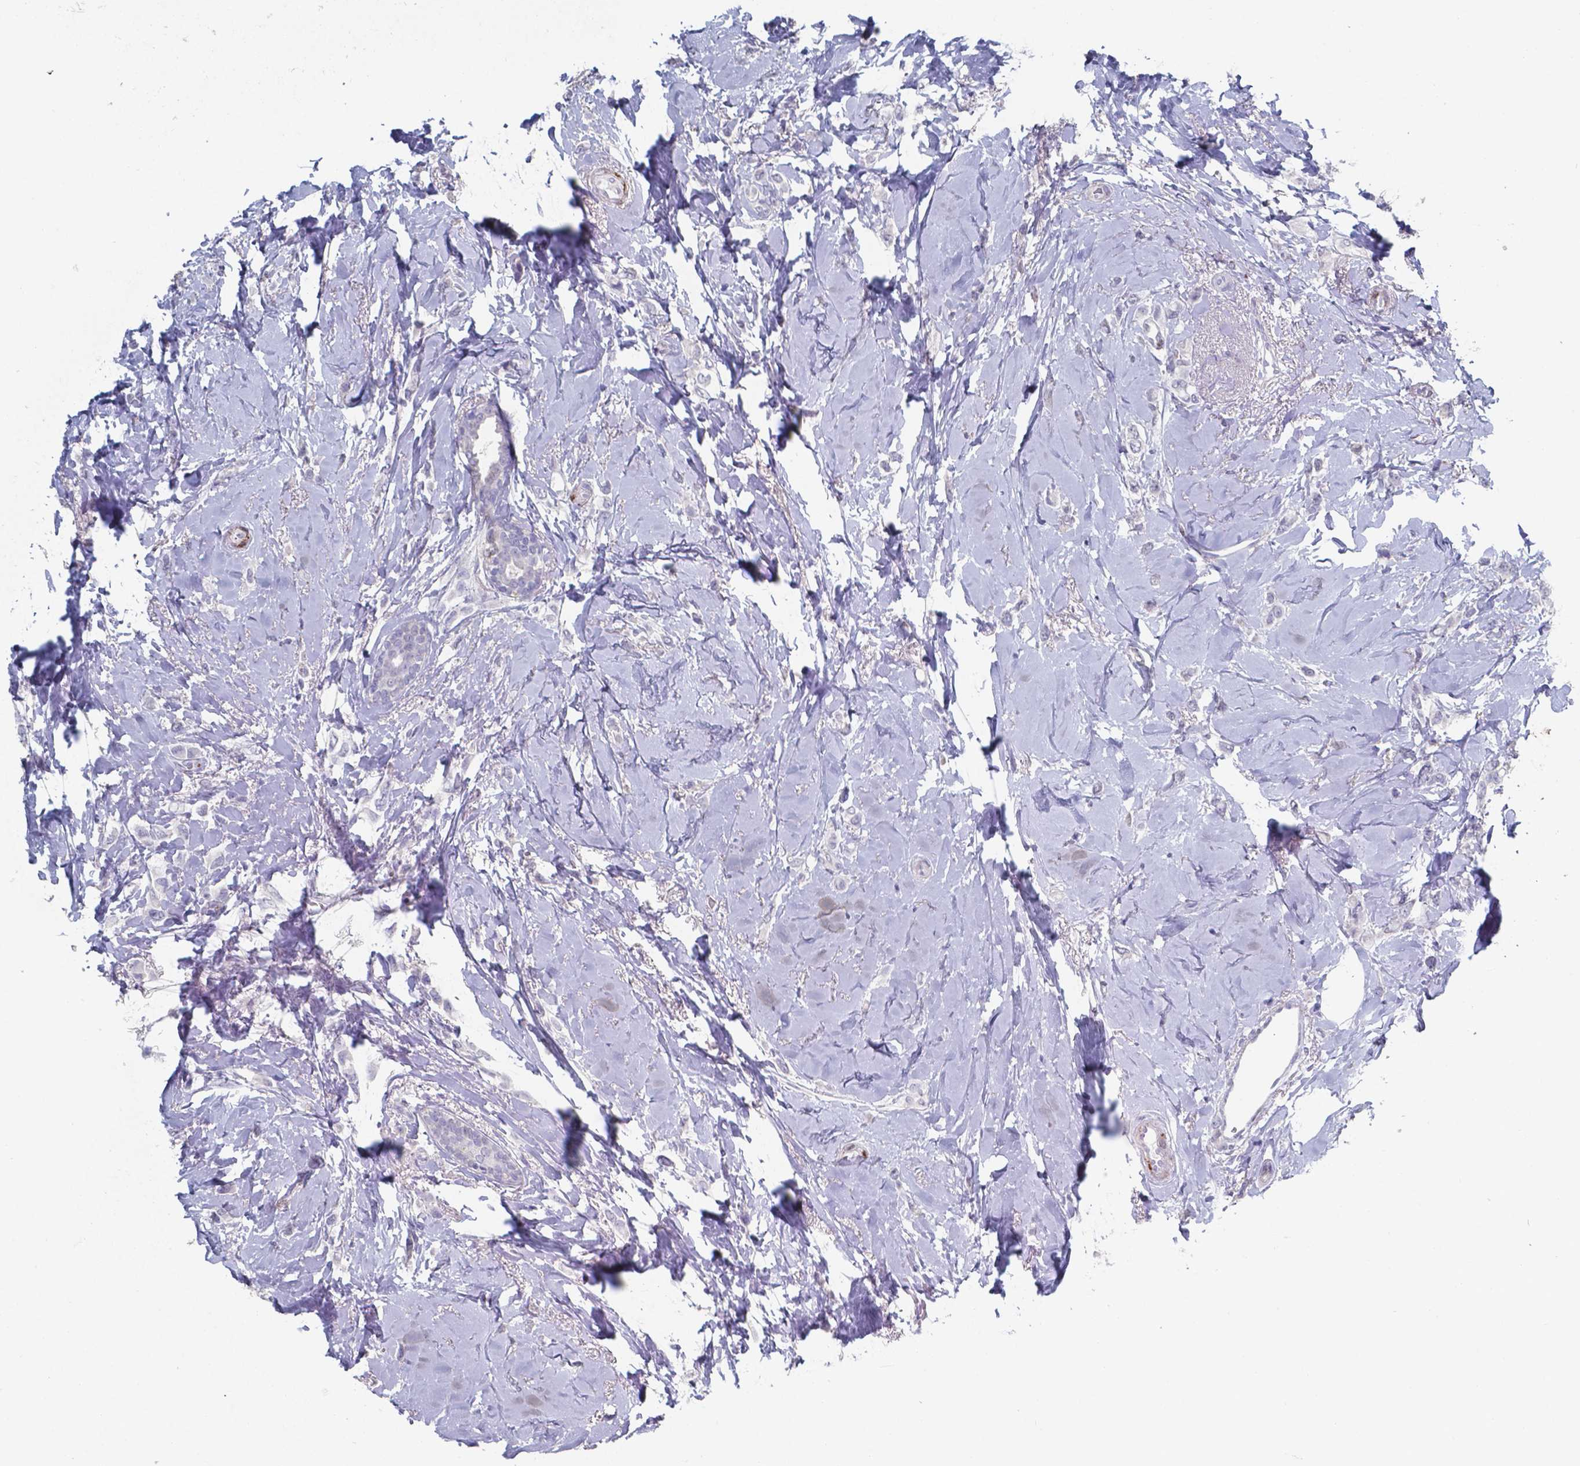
{"staining": {"intensity": "negative", "quantity": "none", "location": "none"}, "tissue": "breast cancer", "cell_type": "Tumor cells", "image_type": "cancer", "snomed": [{"axis": "morphology", "description": "Lobular carcinoma"}, {"axis": "topography", "description": "Breast"}], "caption": "Photomicrograph shows no significant protein expression in tumor cells of breast cancer. Nuclei are stained in blue.", "gene": "PLA2R1", "patient": {"sex": "female", "age": 66}}